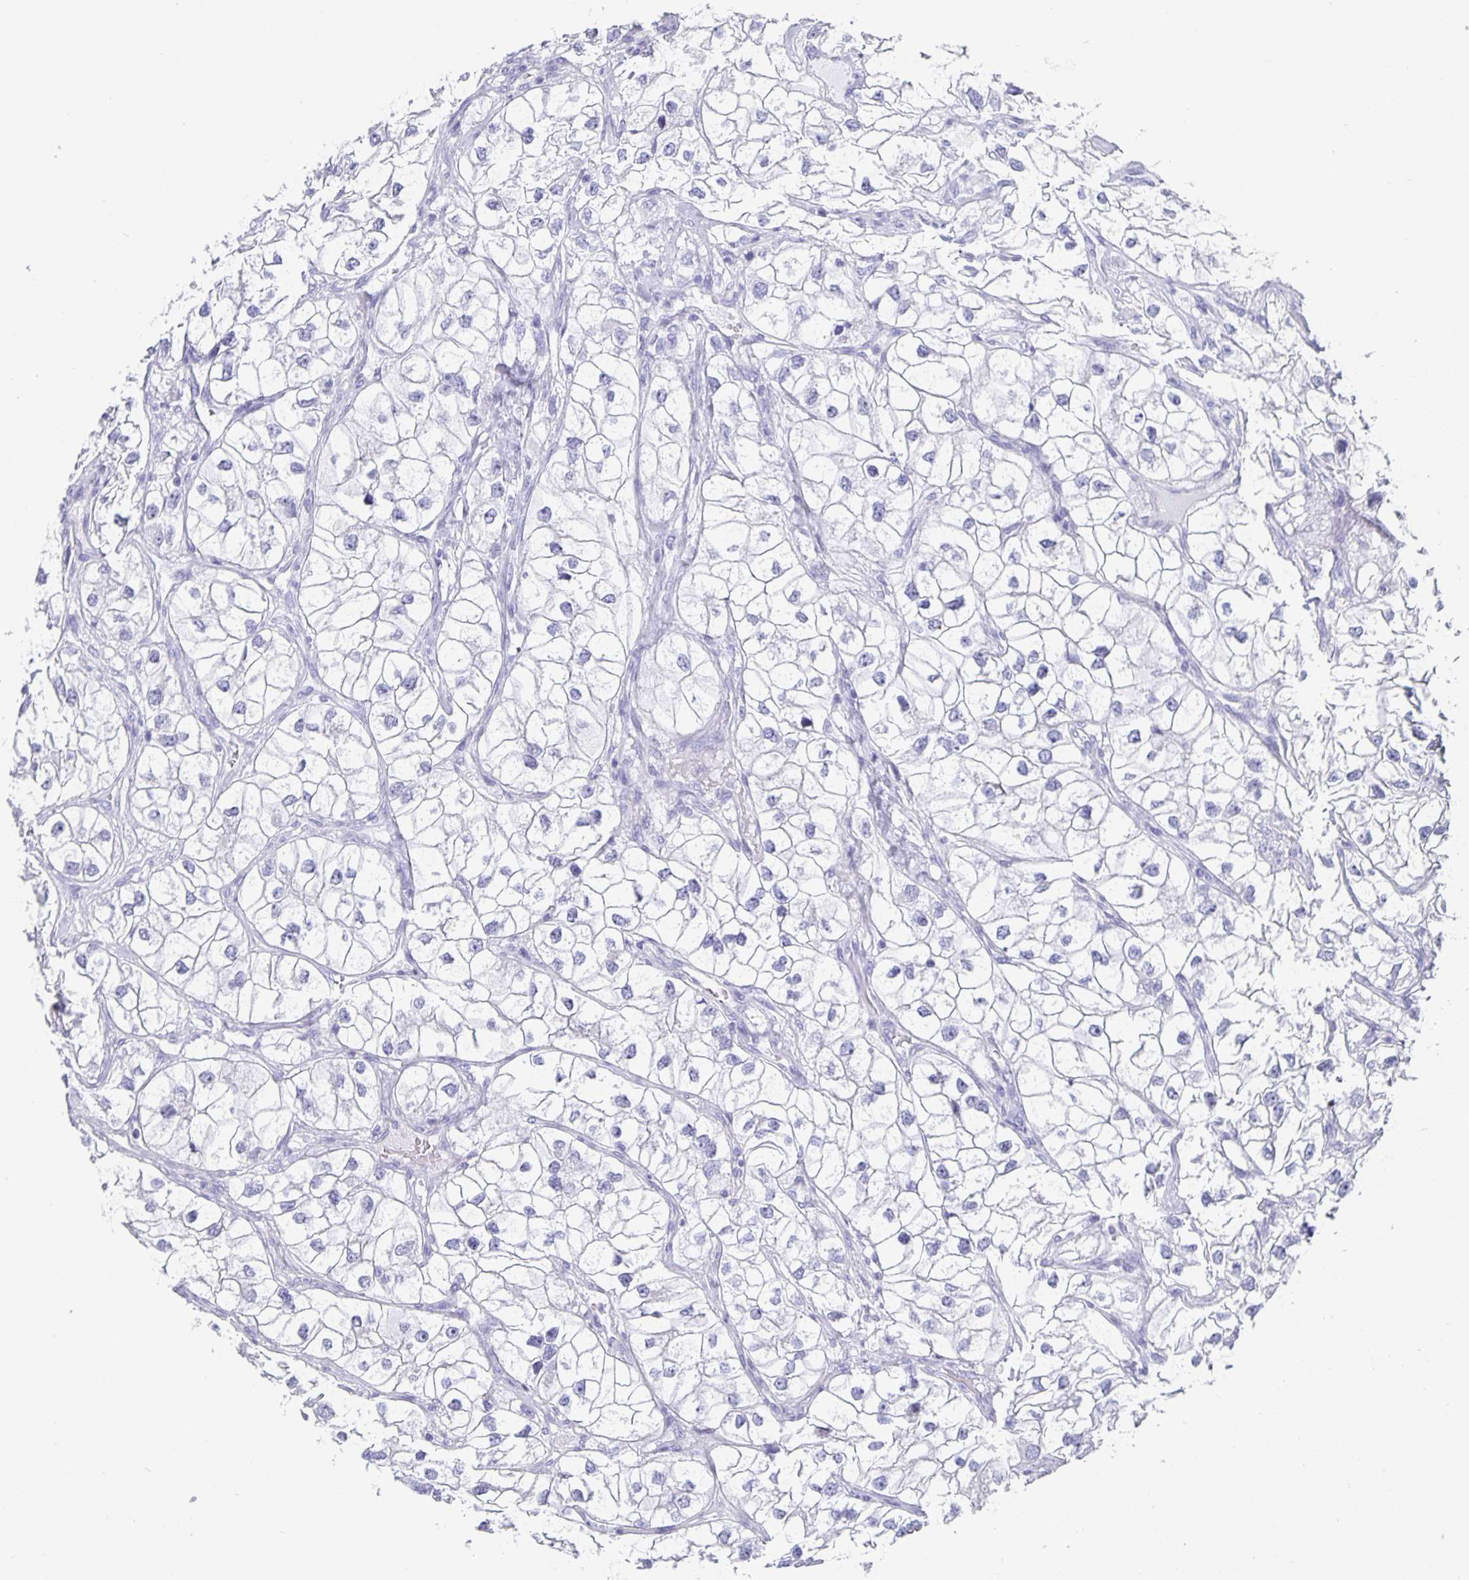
{"staining": {"intensity": "negative", "quantity": "none", "location": "none"}, "tissue": "renal cancer", "cell_type": "Tumor cells", "image_type": "cancer", "snomed": [{"axis": "morphology", "description": "Adenocarcinoma, NOS"}, {"axis": "topography", "description": "Kidney"}], "caption": "Immunohistochemistry of adenocarcinoma (renal) demonstrates no expression in tumor cells. (Immunohistochemistry (ihc), brightfield microscopy, high magnification).", "gene": "CHGA", "patient": {"sex": "male", "age": 59}}